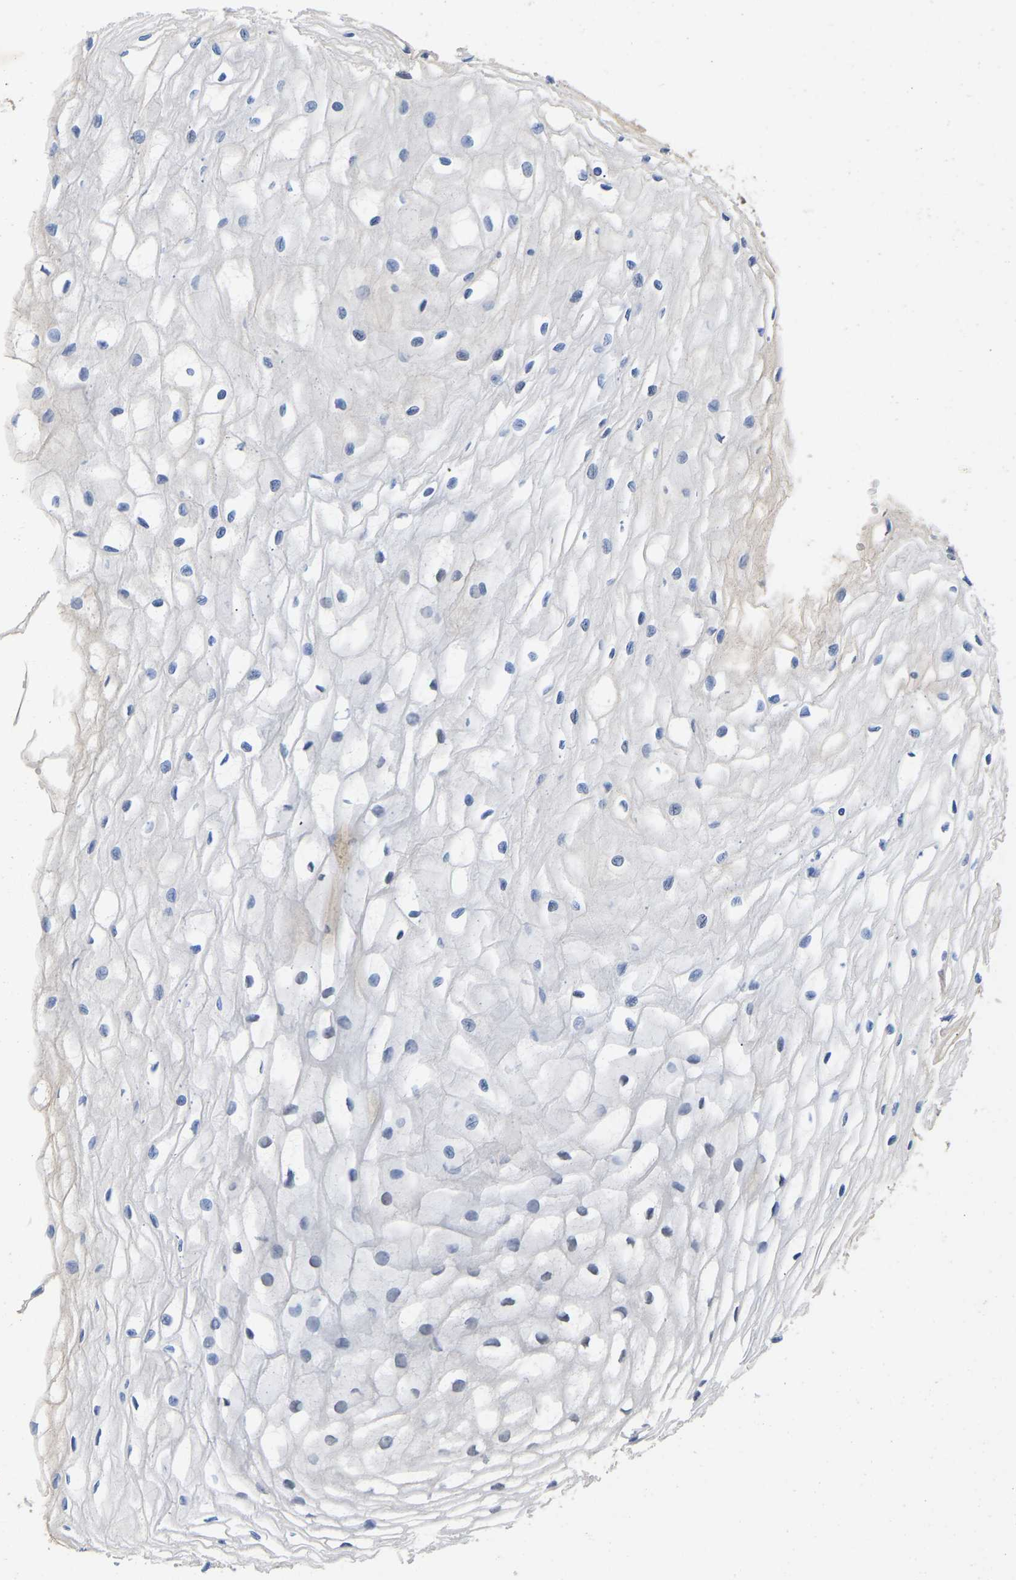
{"staining": {"intensity": "negative", "quantity": "none", "location": "none"}, "tissue": "cervix", "cell_type": "Glandular cells", "image_type": "normal", "snomed": [{"axis": "morphology", "description": "Normal tissue, NOS"}, {"axis": "topography", "description": "Cervix"}], "caption": "Immunohistochemical staining of unremarkable cervix shows no significant positivity in glandular cells. (DAB (3,3'-diaminobenzidine) immunohistochemistry (IHC), high magnification).", "gene": "QKI", "patient": {"sex": "female", "age": 77}}